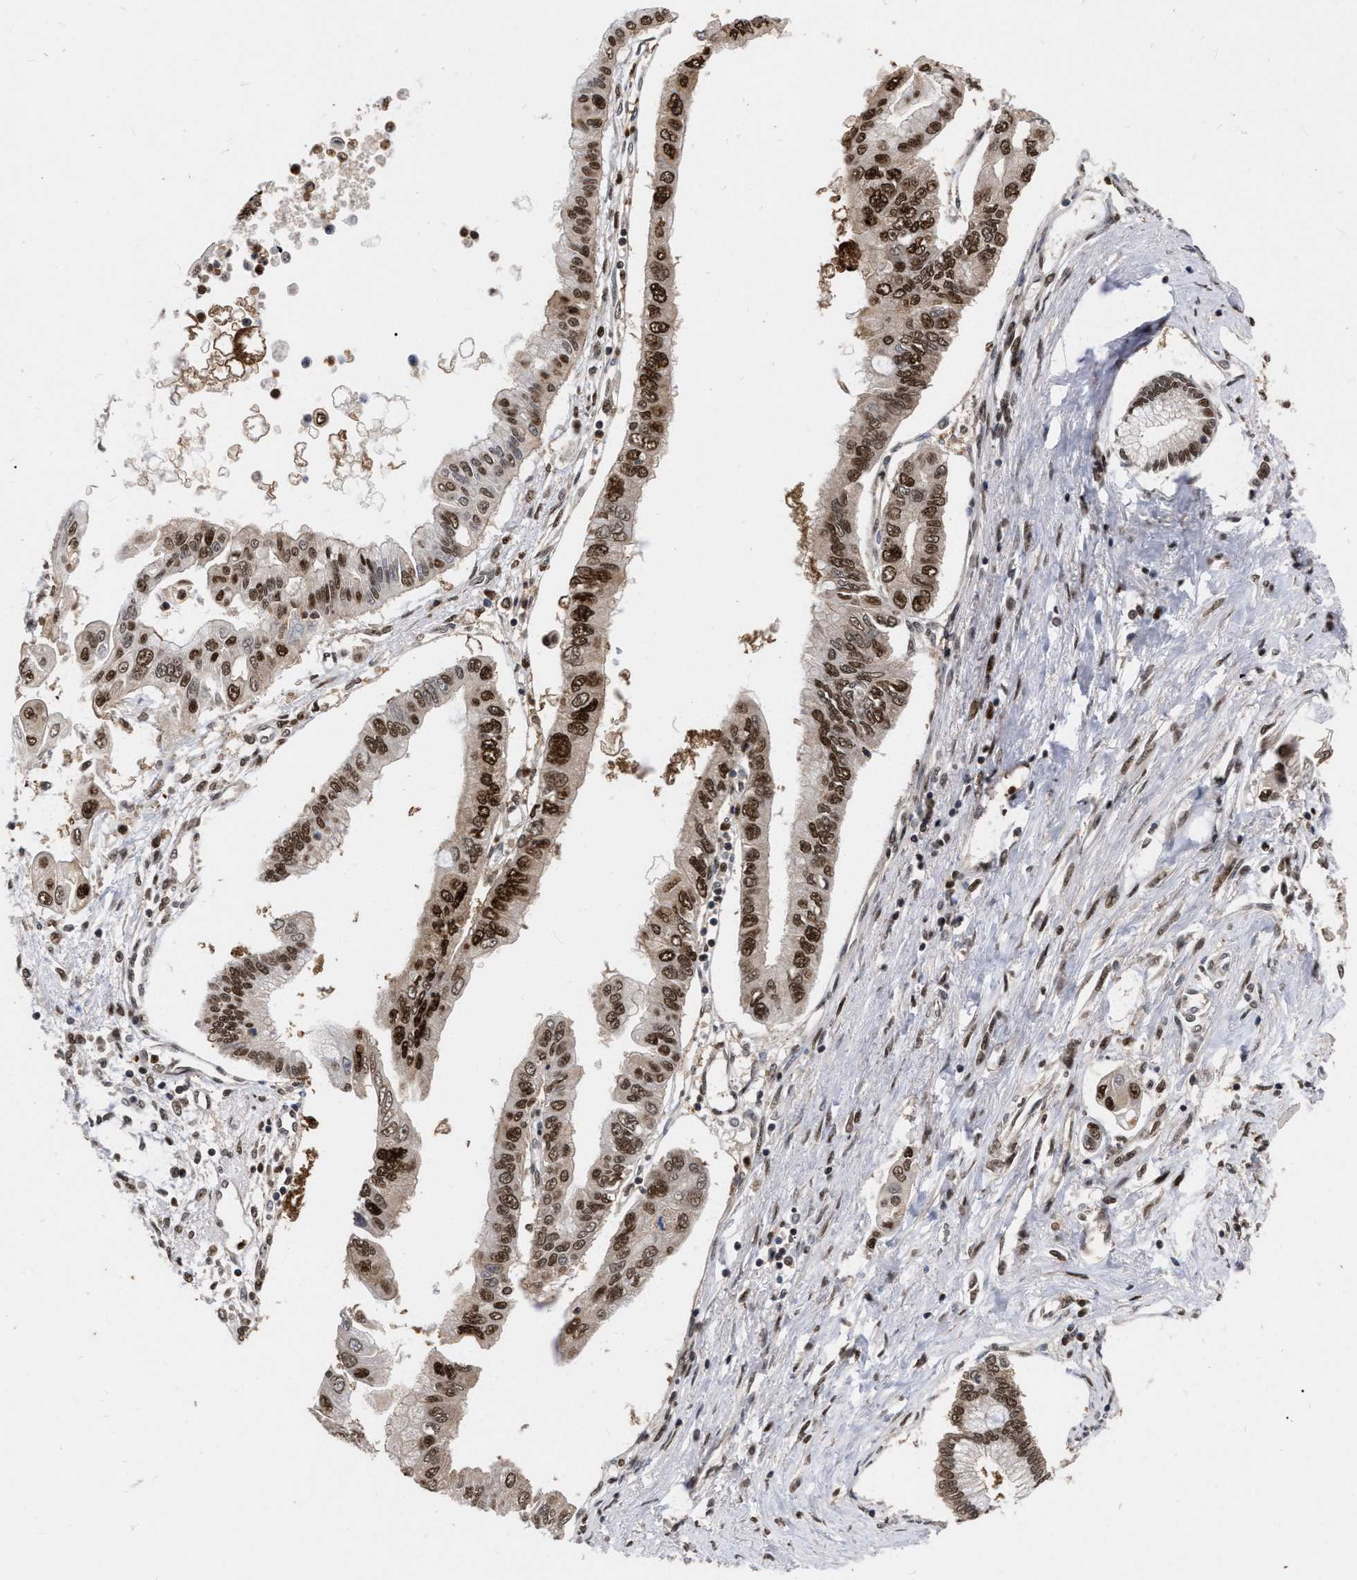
{"staining": {"intensity": "strong", "quantity": ">75%", "location": "cytoplasmic/membranous,nuclear"}, "tissue": "pancreatic cancer", "cell_type": "Tumor cells", "image_type": "cancer", "snomed": [{"axis": "morphology", "description": "Adenocarcinoma, NOS"}, {"axis": "topography", "description": "Pancreas"}], "caption": "Tumor cells demonstrate high levels of strong cytoplasmic/membranous and nuclear staining in approximately >75% of cells in adenocarcinoma (pancreatic). Nuclei are stained in blue.", "gene": "MDM4", "patient": {"sex": "female", "age": 77}}